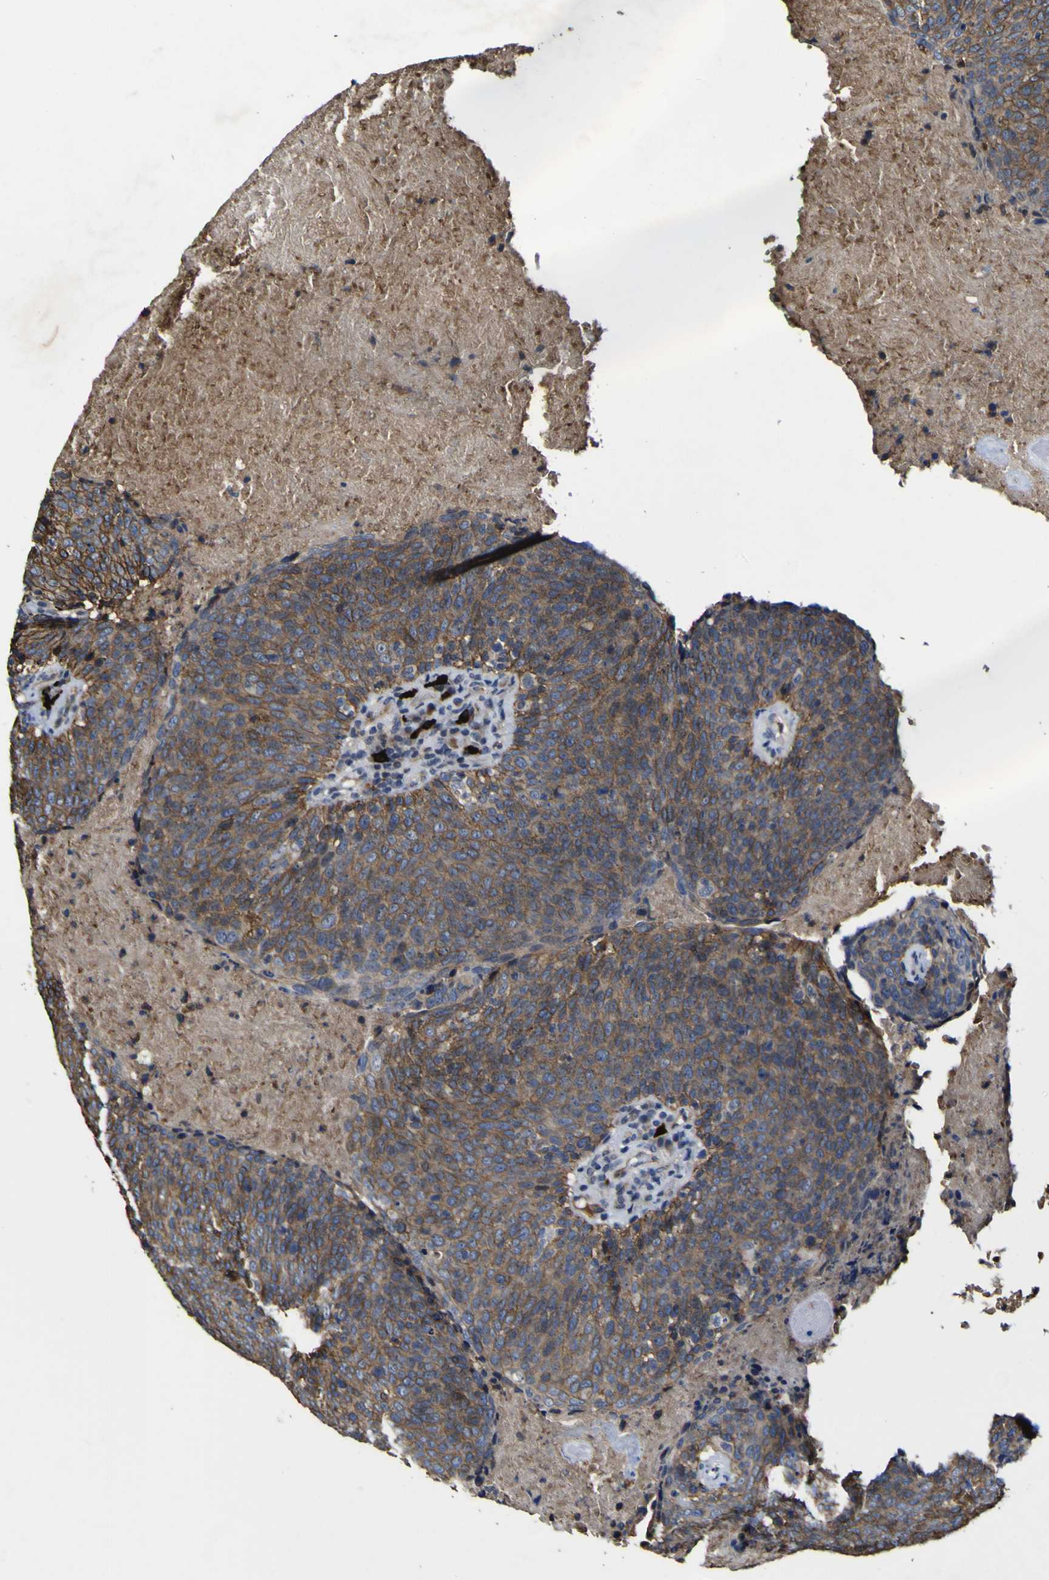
{"staining": {"intensity": "moderate", "quantity": ">75%", "location": "cytoplasmic/membranous"}, "tissue": "head and neck cancer", "cell_type": "Tumor cells", "image_type": "cancer", "snomed": [{"axis": "morphology", "description": "Squamous cell carcinoma, NOS"}, {"axis": "morphology", "description": "Squamous cell carcinoma, metastatic, NOS"}, {"axis": "topography", "description": "Lymph node"}, {"axis": "topography", "description": "Head-Neck"}], "caption": "Immunohistochemical staining of head and neck metastatic squamous cell carcinoma exhibits medium levels of moderate cytoplasmic/membranous positivity in about >75% of tumor cells. (Stains: DAB in brown, nuclei in blue, Microscopy: brightfield microscopy at high magnification).", "gene": "CCL2", "patient": {"sex": "male", "age": 62}}